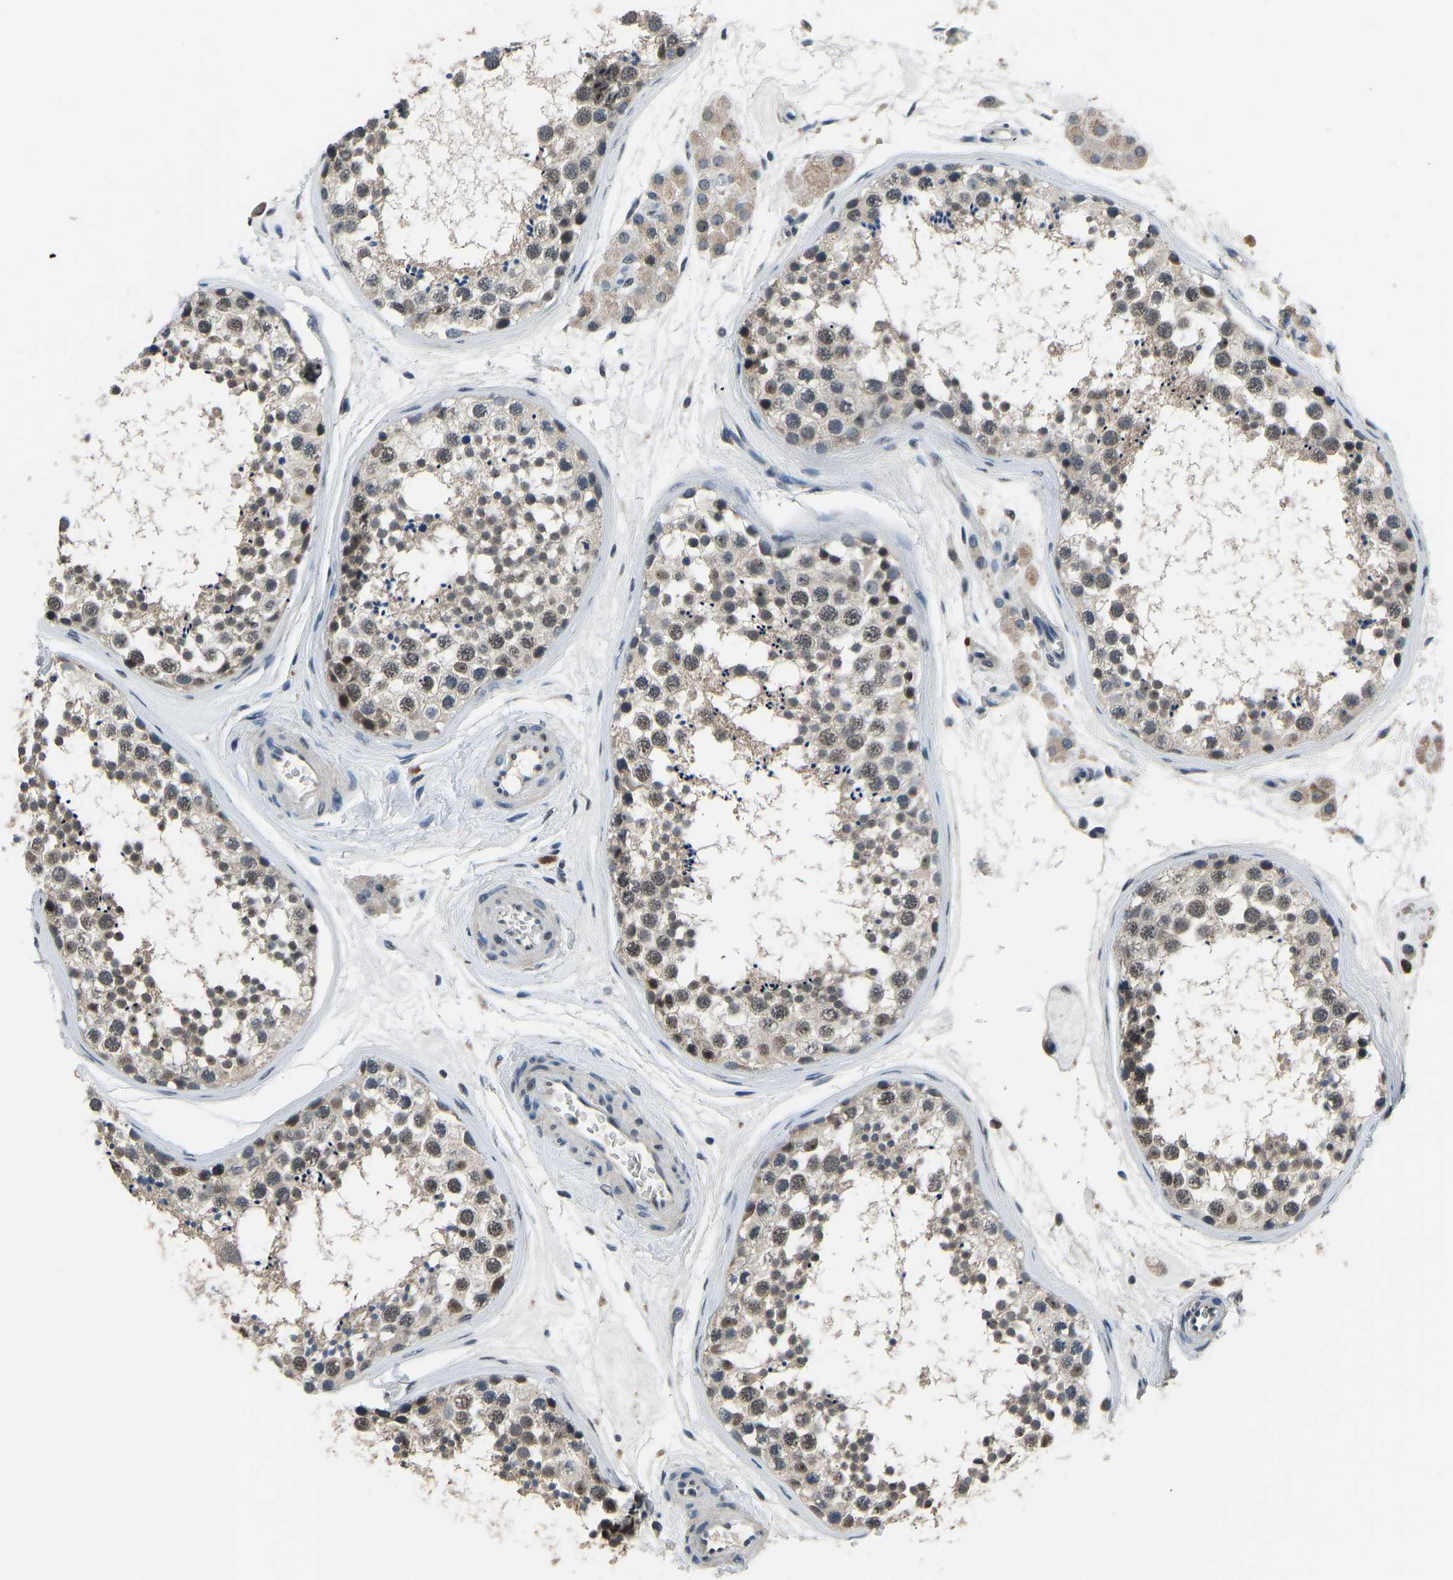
{"staining": {"intensity": "weak", "quantity": "25%-75%", "location": "cytoplasmic/membranous"}, "tissue": "testis", "cell_type": "Cells in seminiferous ducts", "image_type": "normal", "snomed": [{"axis": "morphology", "description": "Normal tissue, NOS"}, {"axis": "topography", "description": "Testis"}], "caption": "IHC image of normal testis: testis stained using immunohistochemistry (IHC) exhibits low levels of weak protein expression localized specifically in the cytoplasmic/membranous of cells in seminiferous ducts, appearing as a cytoplasmic/membranous brown color.", "gene": "FOS", "patient": {"sex": "male", "age": 56}}